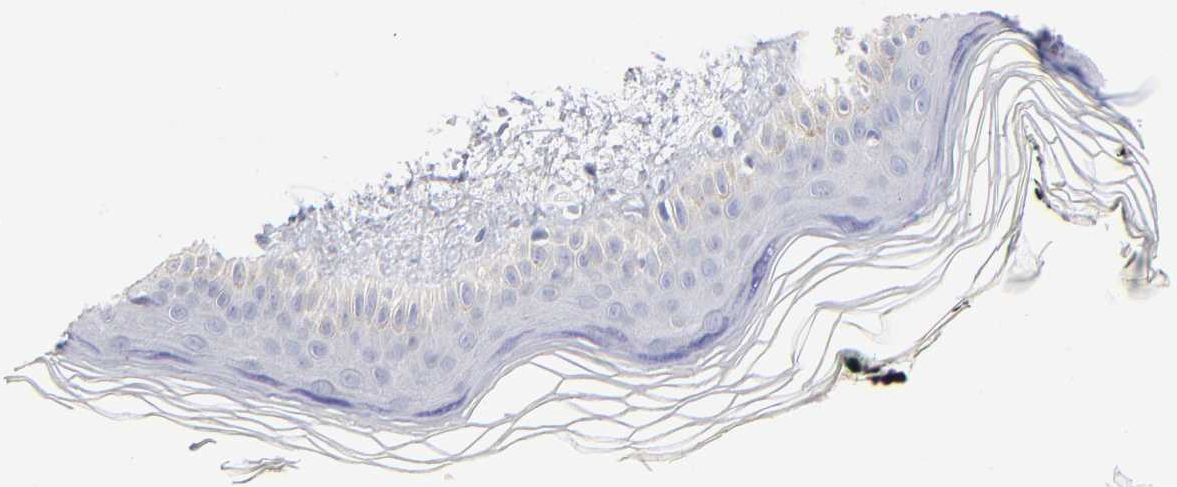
{"staining": {"intensity": "negative", "quantity": "none", "location": "none"}, "tissue": "skin", "cell_type": "Fibroblasts", "image_type": "normal", "snomed": [{"axis": "morphology", "description": "Normal tissue, NOS"}, {"axis": "topography", "description": "Skin"}], "caption": "IHC photomicrograph of unremarkable skin: skin stained with DAB (3,3'-diaminobenzidine) exhibits no significant protein staining in fibroblasts.", "gene": "F12", "patient": {"sex": "female", "age": 19}}